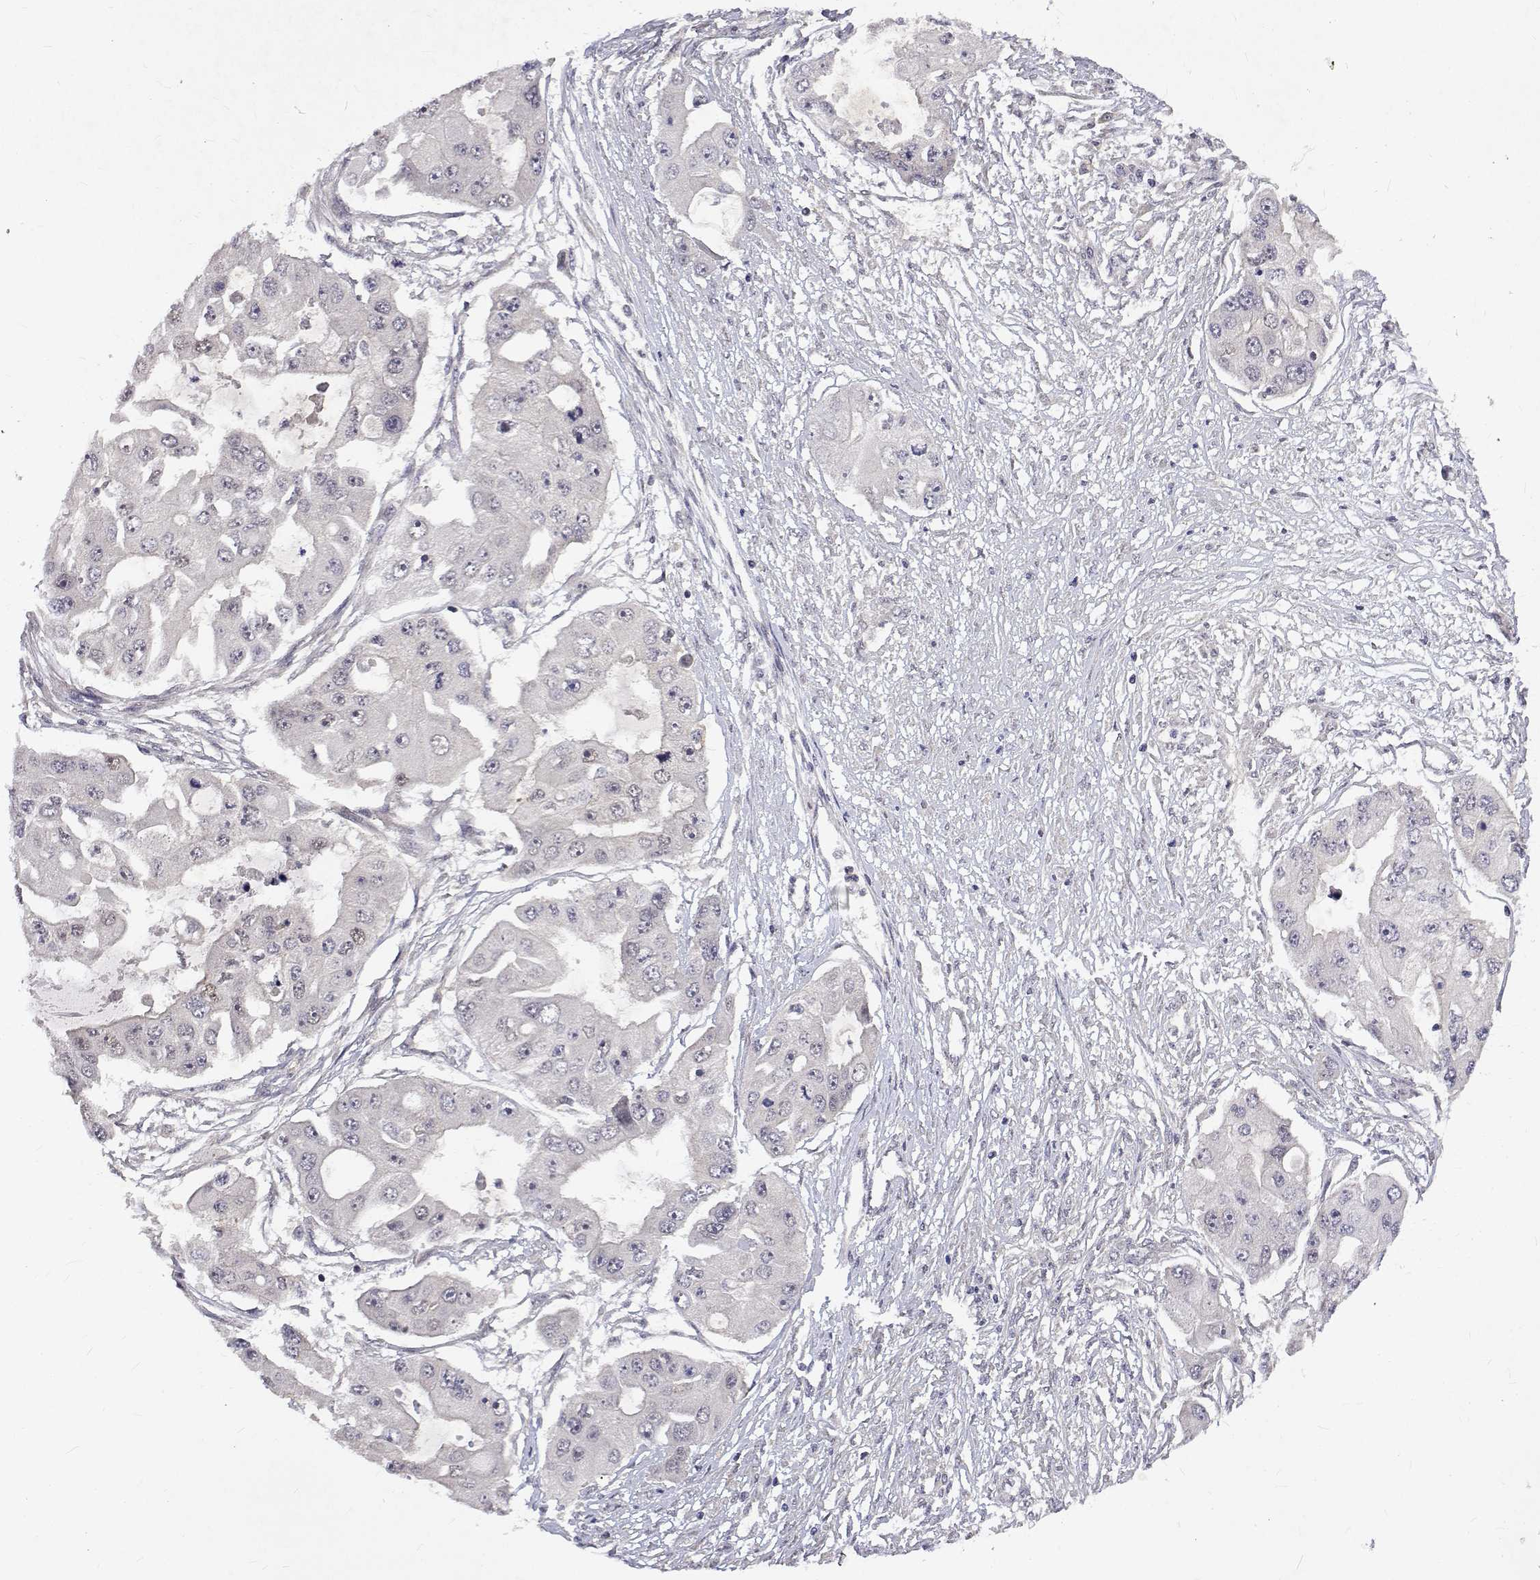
{"staining": {"intensity": "negative", "quantity": "none", "location": "none"}, "tissue": "ovarian cancer", "cell_type": "Tumor cells", "image_type": "cancer", "snomed": [{"axis": "morphology", "description": "Cystadenocarcinoma, serous, NOS"}, {"axis": "topography", "description": "Ovary"}], "caption": "A high-resolution micrograph shows IHC staining of ovarian cancer, which exhibits no significant expression in tumor cells.", "gene": "ALKBH8", "patient": {"sex": "female", "age": 56}}